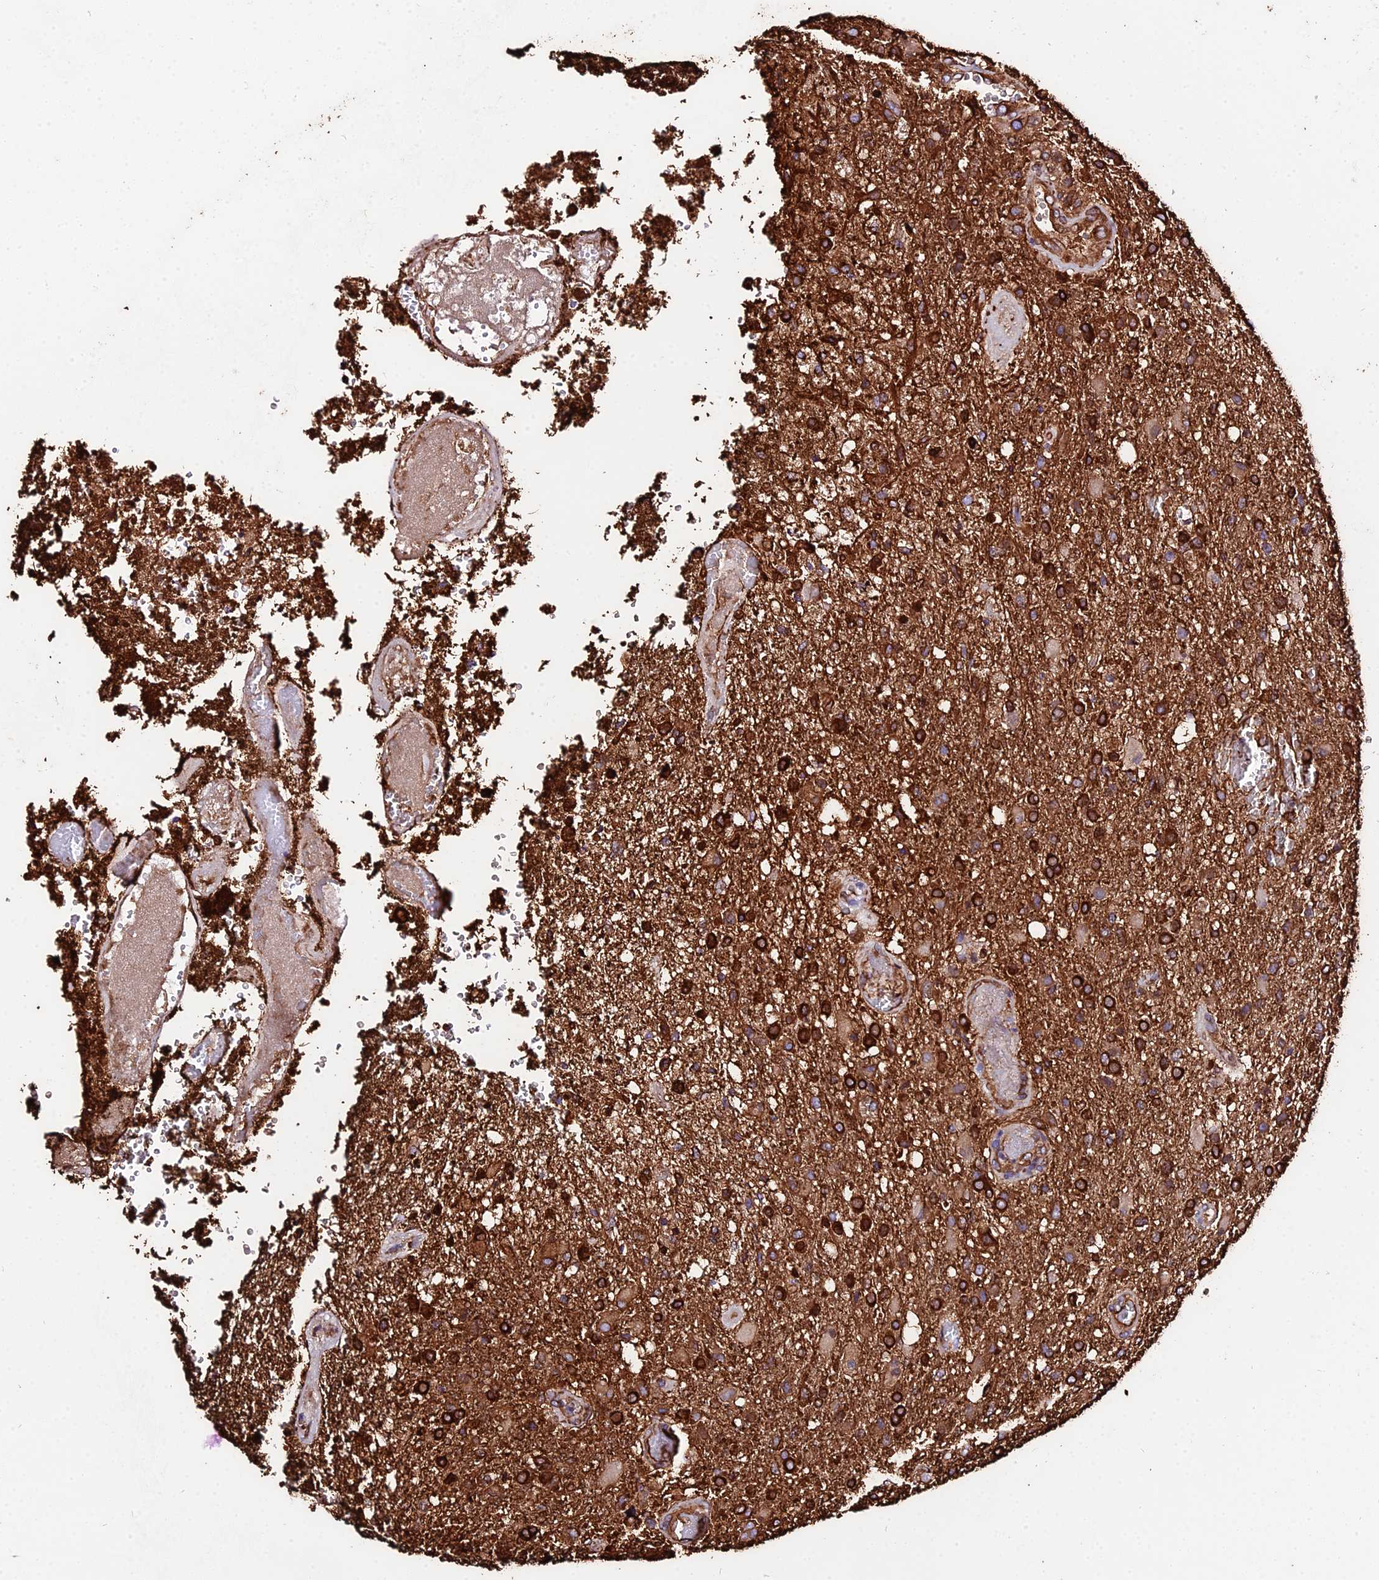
{"staining": {"intensity": "strong", "quantity": ">75%", "location": "cytoplasmic/membranous"}, "tissue": "glioma", "cell_type": "Tumor cells", "image_type": "cancer", "snomed": [{"axis": "morphology", "description": "Glioma, malignant, High grade"}, {"axis": "topography", "description": "Brain"}], "caption": "Immunohistochemistry image of human malignant high-grade glioma stained for a protein (brown), which displays high levels of strong cytoplasmic/membranous staining in approximately >75% of tumor cells.", "gene": "TUBA3D", "patient": {"sex": "female", "age": 74}}